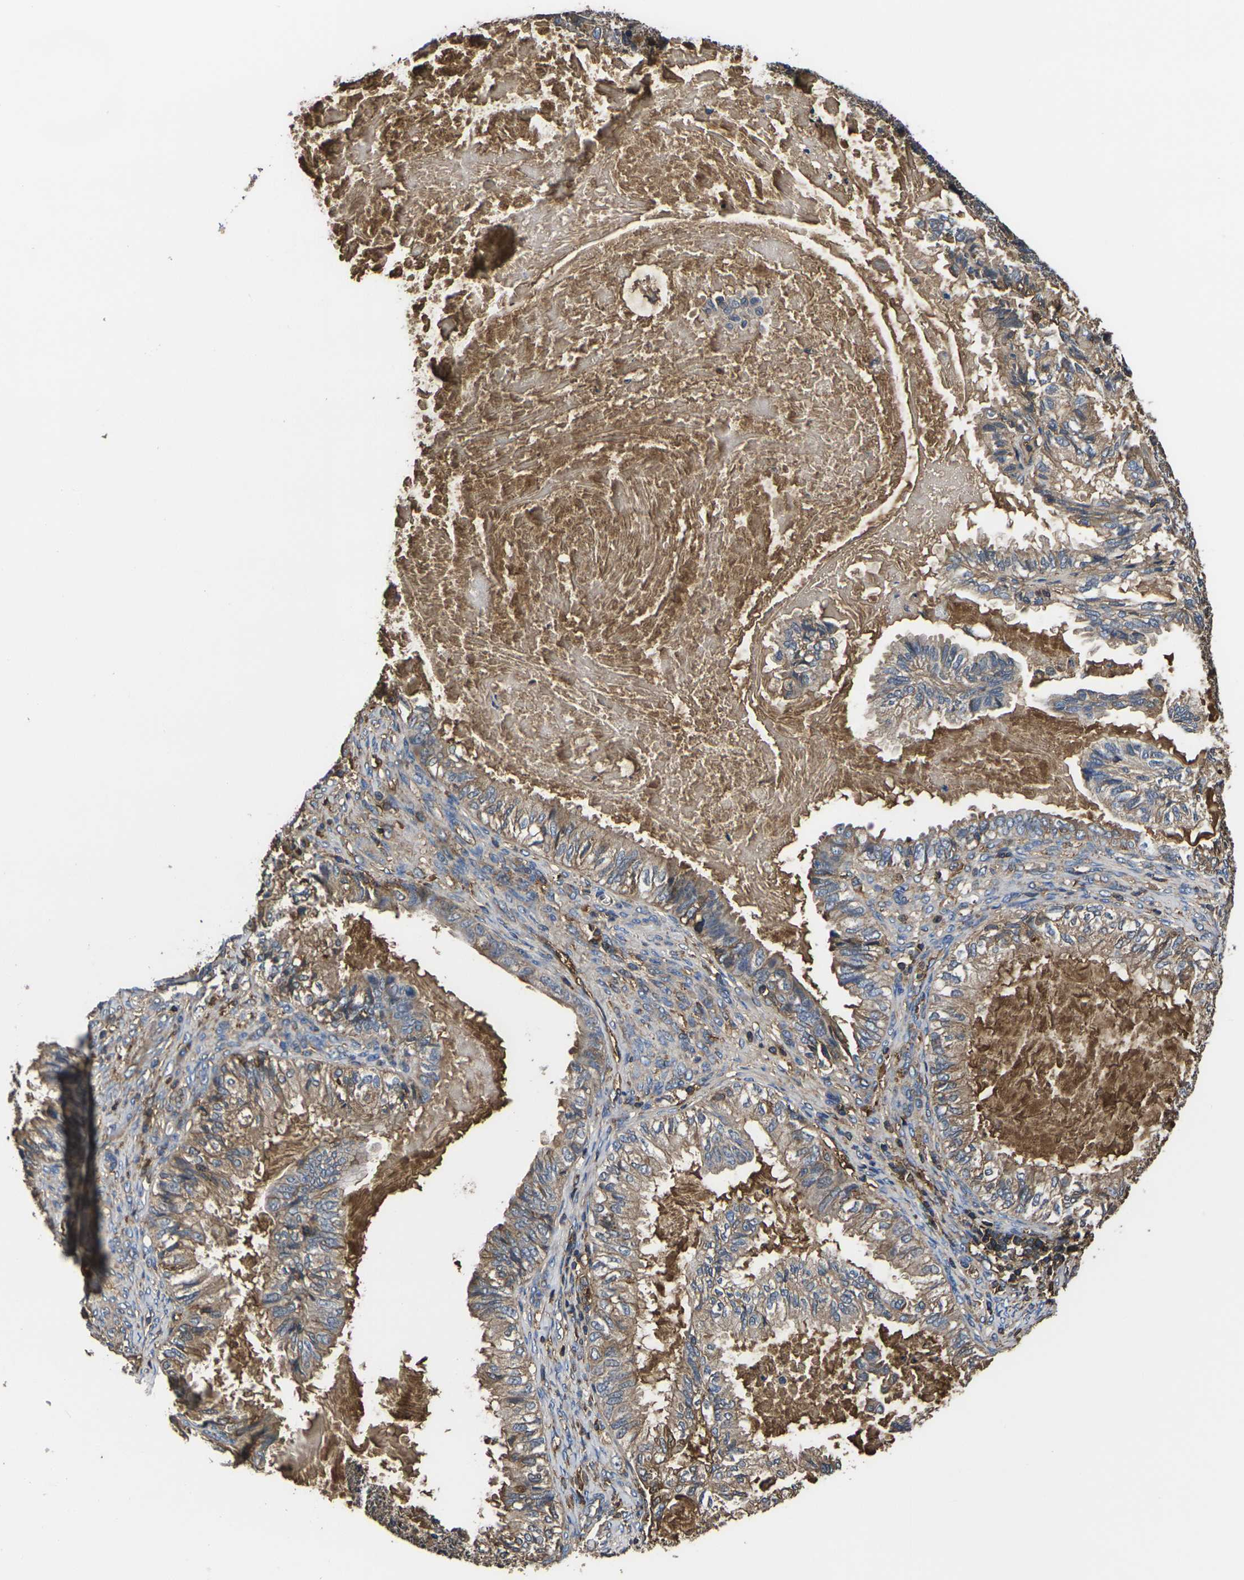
{"staining": {"intensity": "moderate", "quantity": ">75%", "location": "cytoplasmic/membranous"}, "tissue": "cervical cancer", "cell_type": "Tumor cells", "image_type": "cancer", "snomed": [{"axis": "morphology", "description": "Normal tissue, NOS"}, {"axis": "morphology", "description": "Adenocarcinoma, NOS"}, {"axis": "topography", "description": "Cervix"}, {"axis": "topography", "description": "Endometrium"}], "caption": "Cervical adenocarcinoma was stained to show a protein in brown. There is medium levels of moderate cytoplasmic/membranous expression in about >75% of tumor cells. The staining is performed using DAB (3,3'-diaminobenzidine) brown chromogen to label protein expression. The nuclei are counter-stained blue using hematoxylin.", "gene": "HSPG2", "patient": {"sex": "female", "age": 86}}